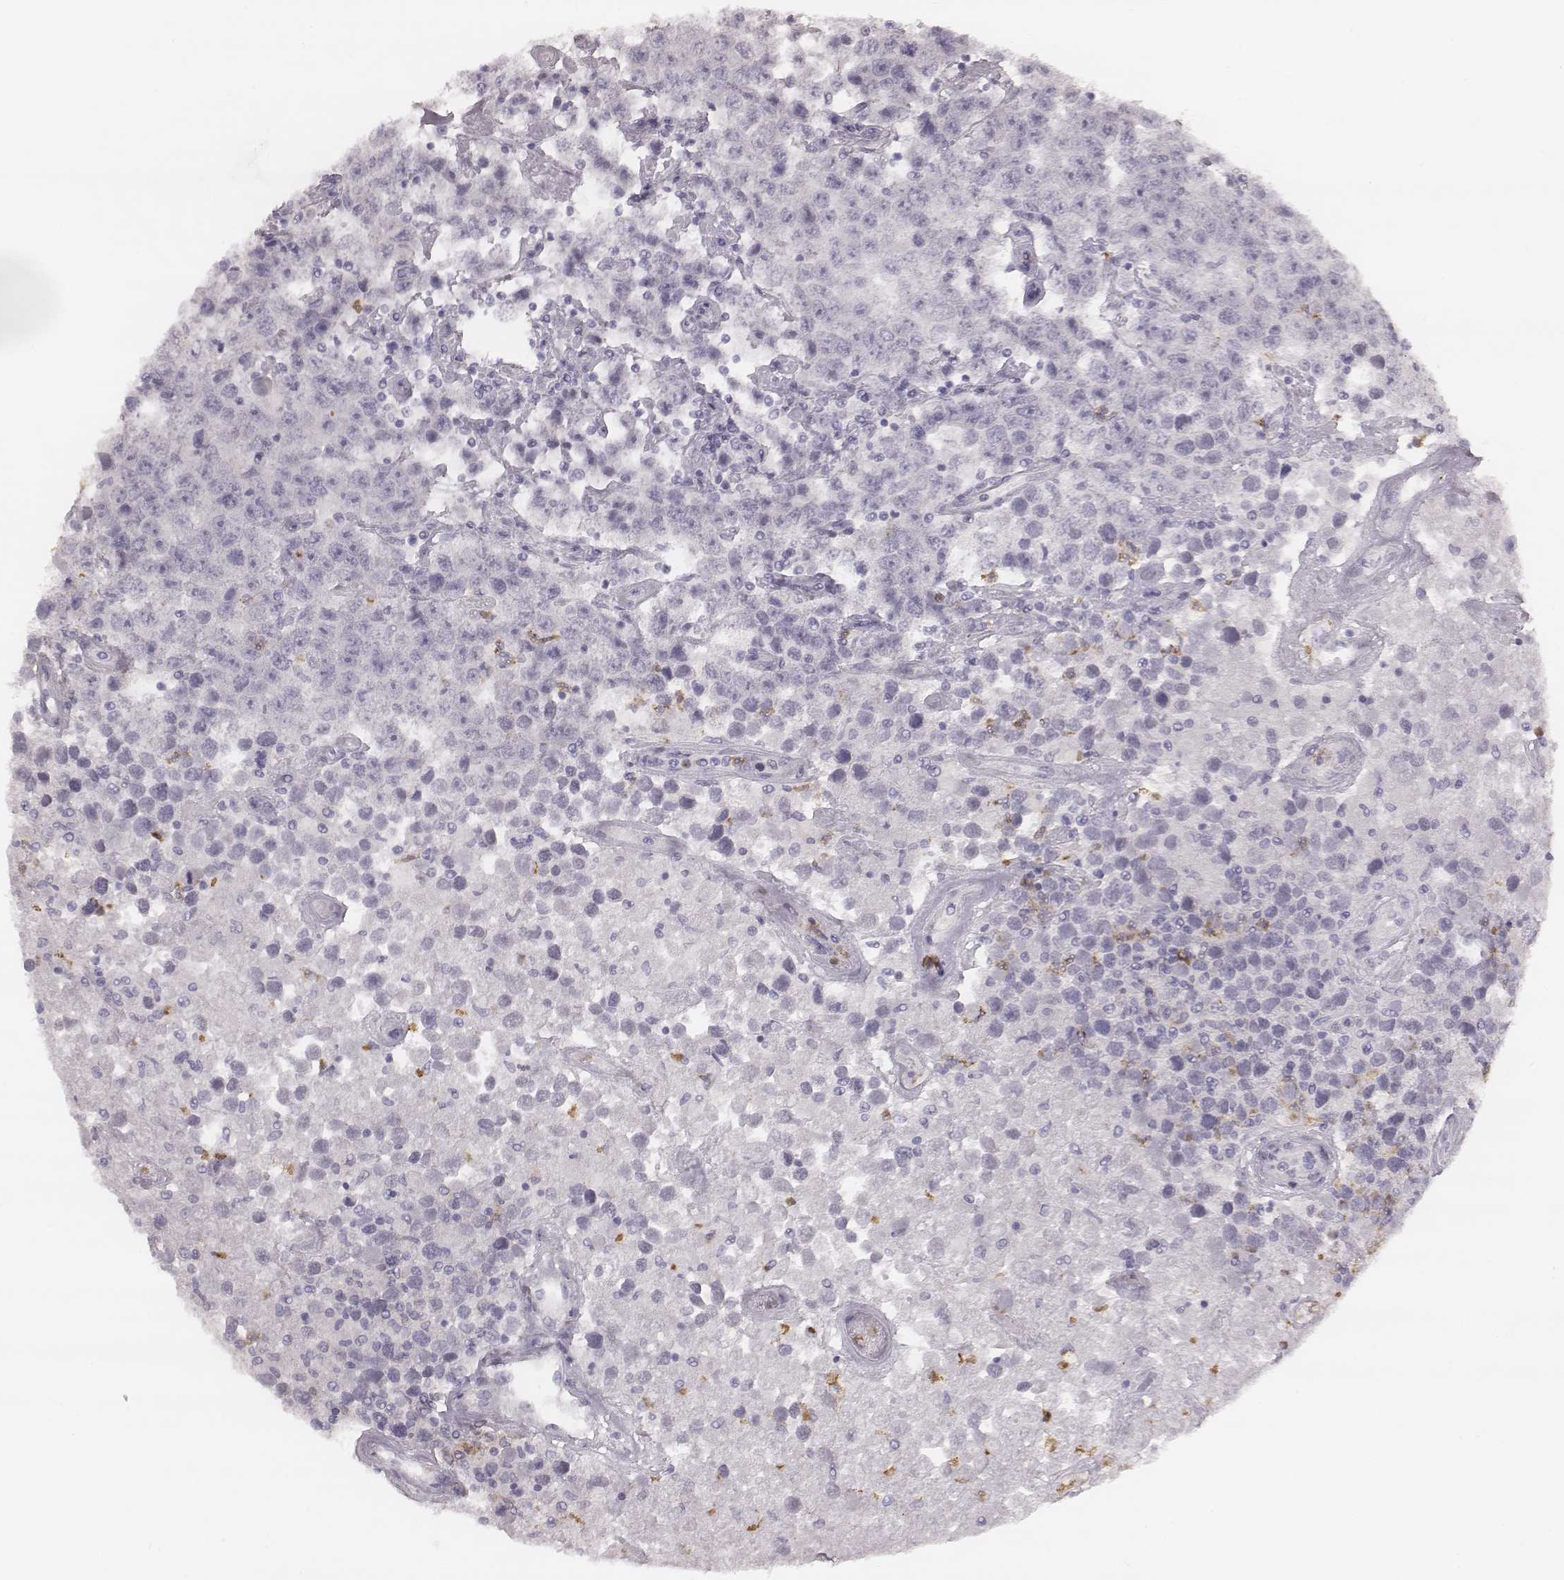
{"staining": {"intensity": "negative", "quantity": "none", "location": "none"}, "tissue": "testis cancer", "cell_type": "Tumor cells", "image_type": "cancer", "snomed": [{"axis": "morphology", "description": "Seminoma, NOS"}, {"axis": "topography", "description": "Testis"}], "caption": "Immunohistochemistry of human testis cancer demonstrates no staining in tumor cells.", "gene": "KCNJ12", "patient": {"sex": "male", "age": 52}}